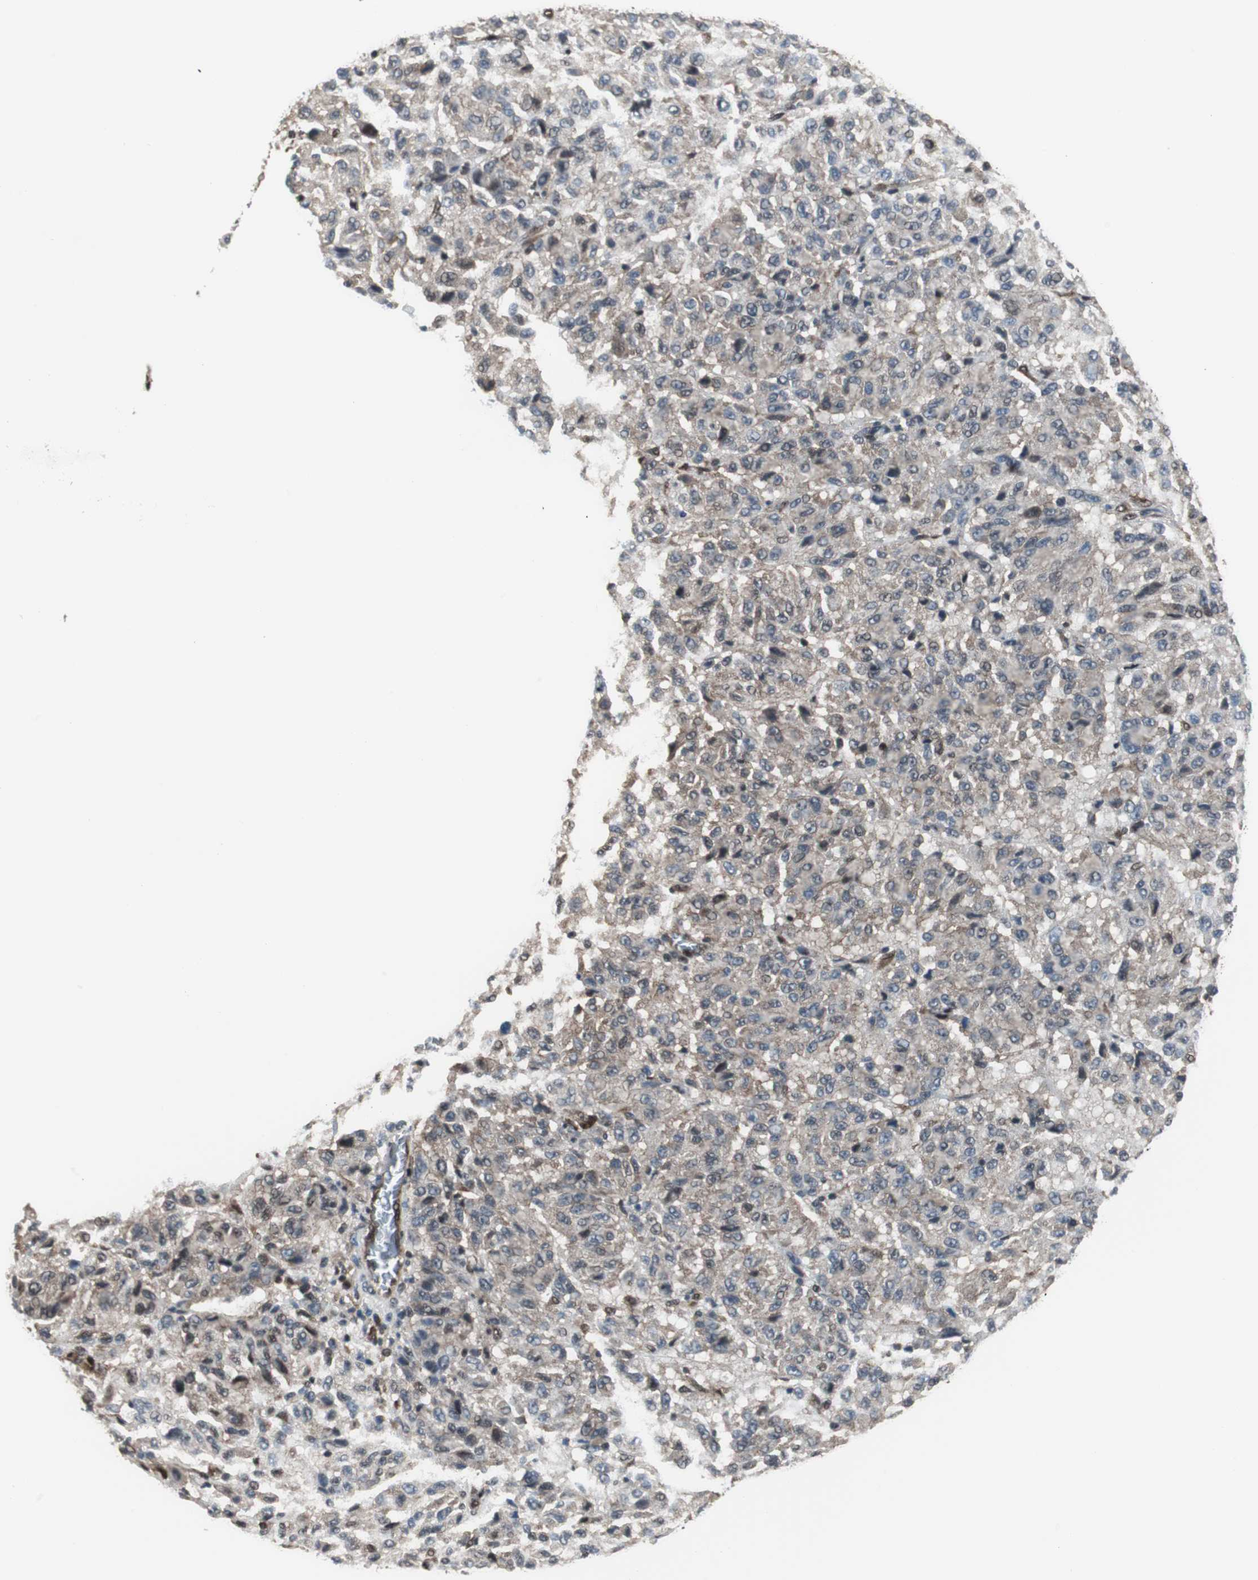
{"staining": {"intensity": "negative", "quantity": "none", "location": "none"}, "tissue": "melanoma", "cell_type": "Tumor cells", "image_type": "cancer", "snomed": [{"axis": "morphology", "description": "Malignant melanoma, Metastatic site"}, {"axis": "topography", "description": "Lung"}], "caption": "Tumor cells show no significant protein positivity in malignant melanoma (metastatic site).", "gene": "VCP", "patient": {"sex": "male", "age": 64}}